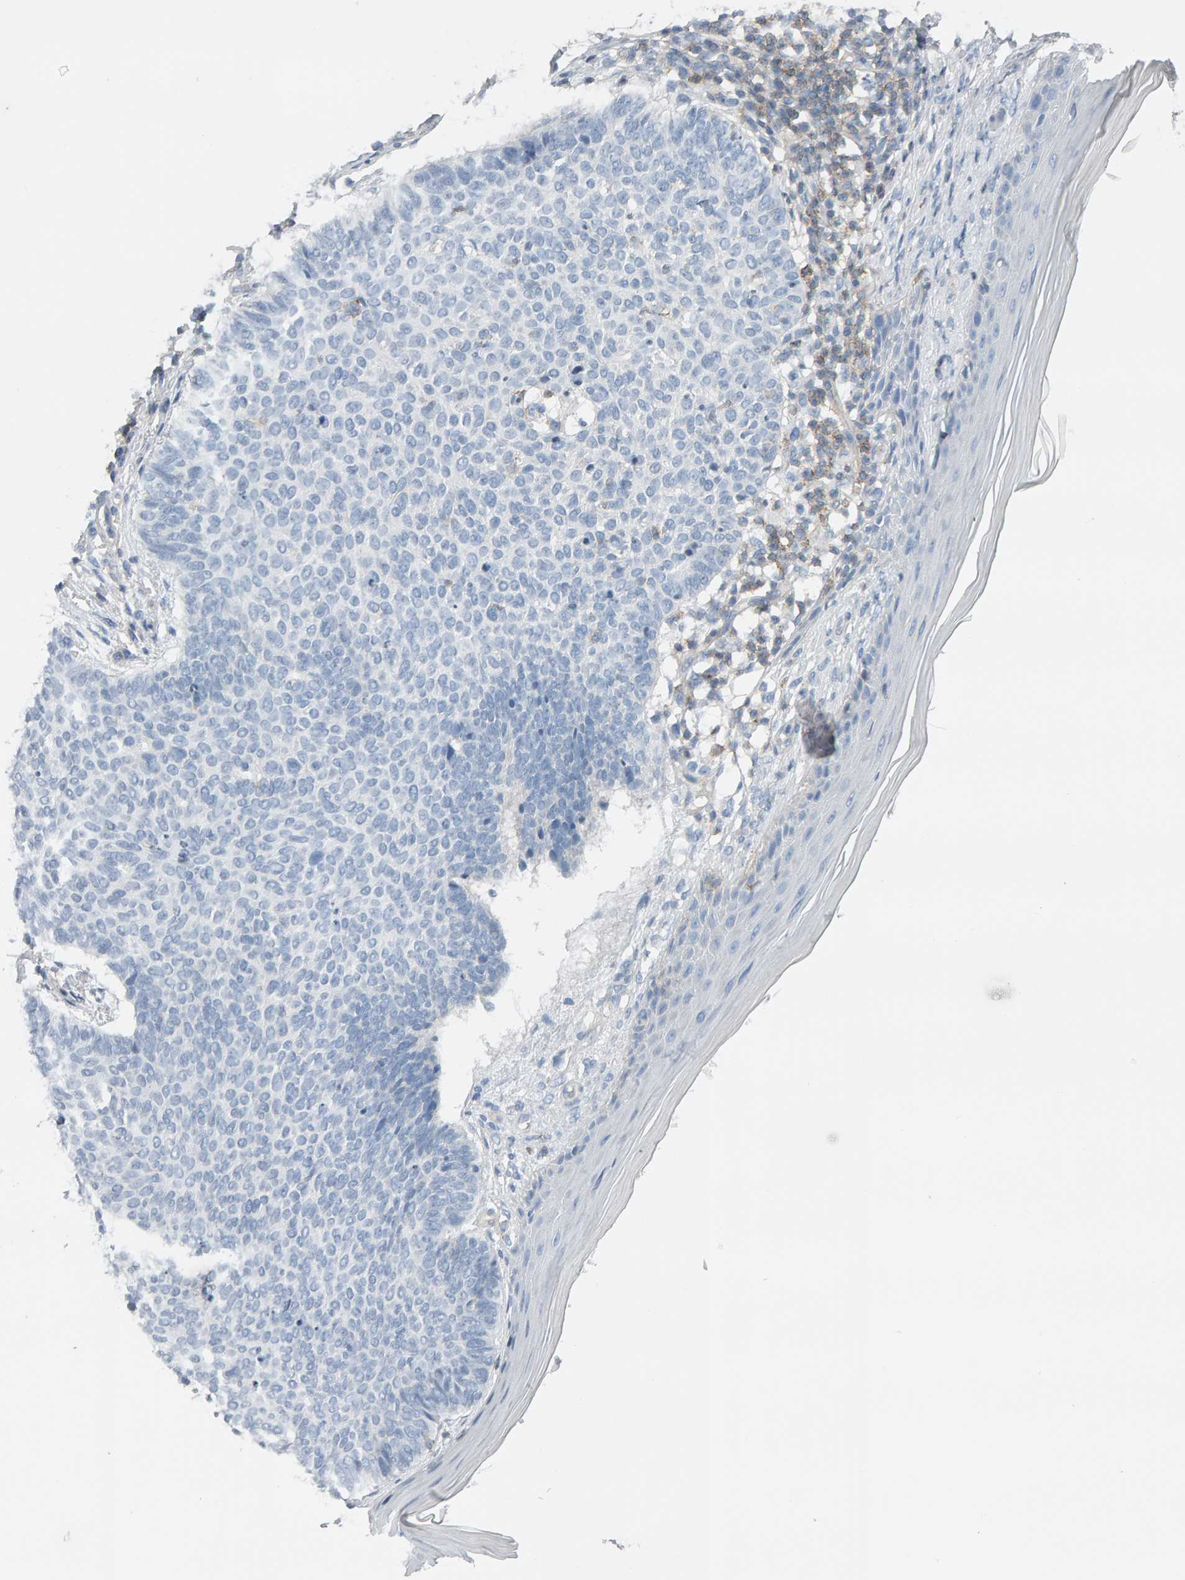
{"staining": {"intensity": "negative", "quantity": "none", "location": "none"}, "tissue": "skin cancer", "cell_type": "Tumor cells", "image_type": "cancer", "snomed": [{"axis": "morphology", "description": "Normal tissue, NOS"}, {"axis": "morphology", "description": "Basal cell carcinoma"}, {"axis": "topography", "description": "Skin"}], "caption": "Histopathology image shows no protein staining in tumor cells of skin basal cell carcinoma tissue.", "gene": "FYN", "patient": {"sex": "male", "age": 50}}